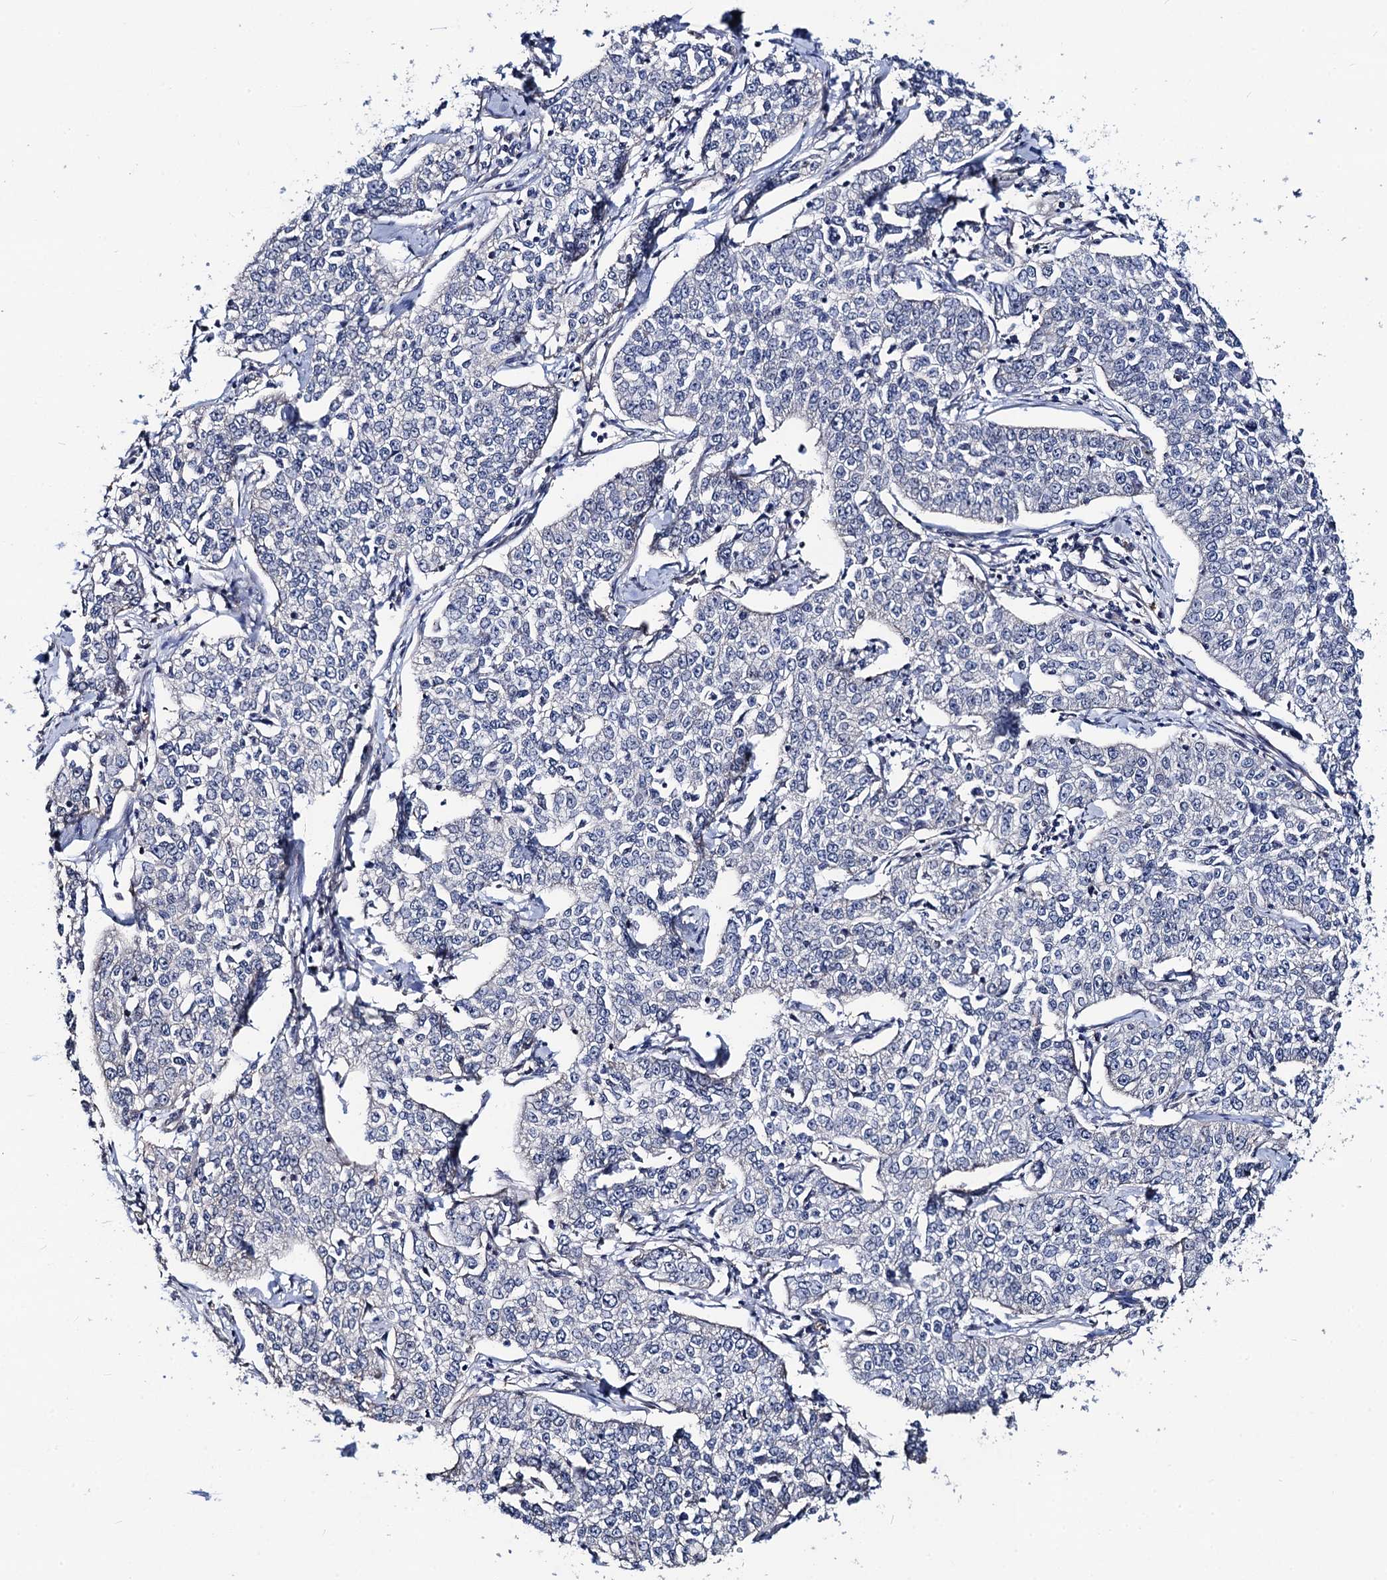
{"staining": {"intensity": "negative", "quantity": "none", "location": "none"}, "tissue": "cervical cancer", "cell_type": "Tumor cells", "image_type": "cancer", "snomed": [{"axis": "morphology", "description": "Squamous cell carcinoma, NOS"}, {"axis": "topography", "description": "Cervix"}], "caption": "A photomicrograph of cervical squamous cell carcinoma stained for a protein exhibits no brown staining in tumor cells.", "gene": "PTCD3", "patient": {"sex": "female", "age": 35}}